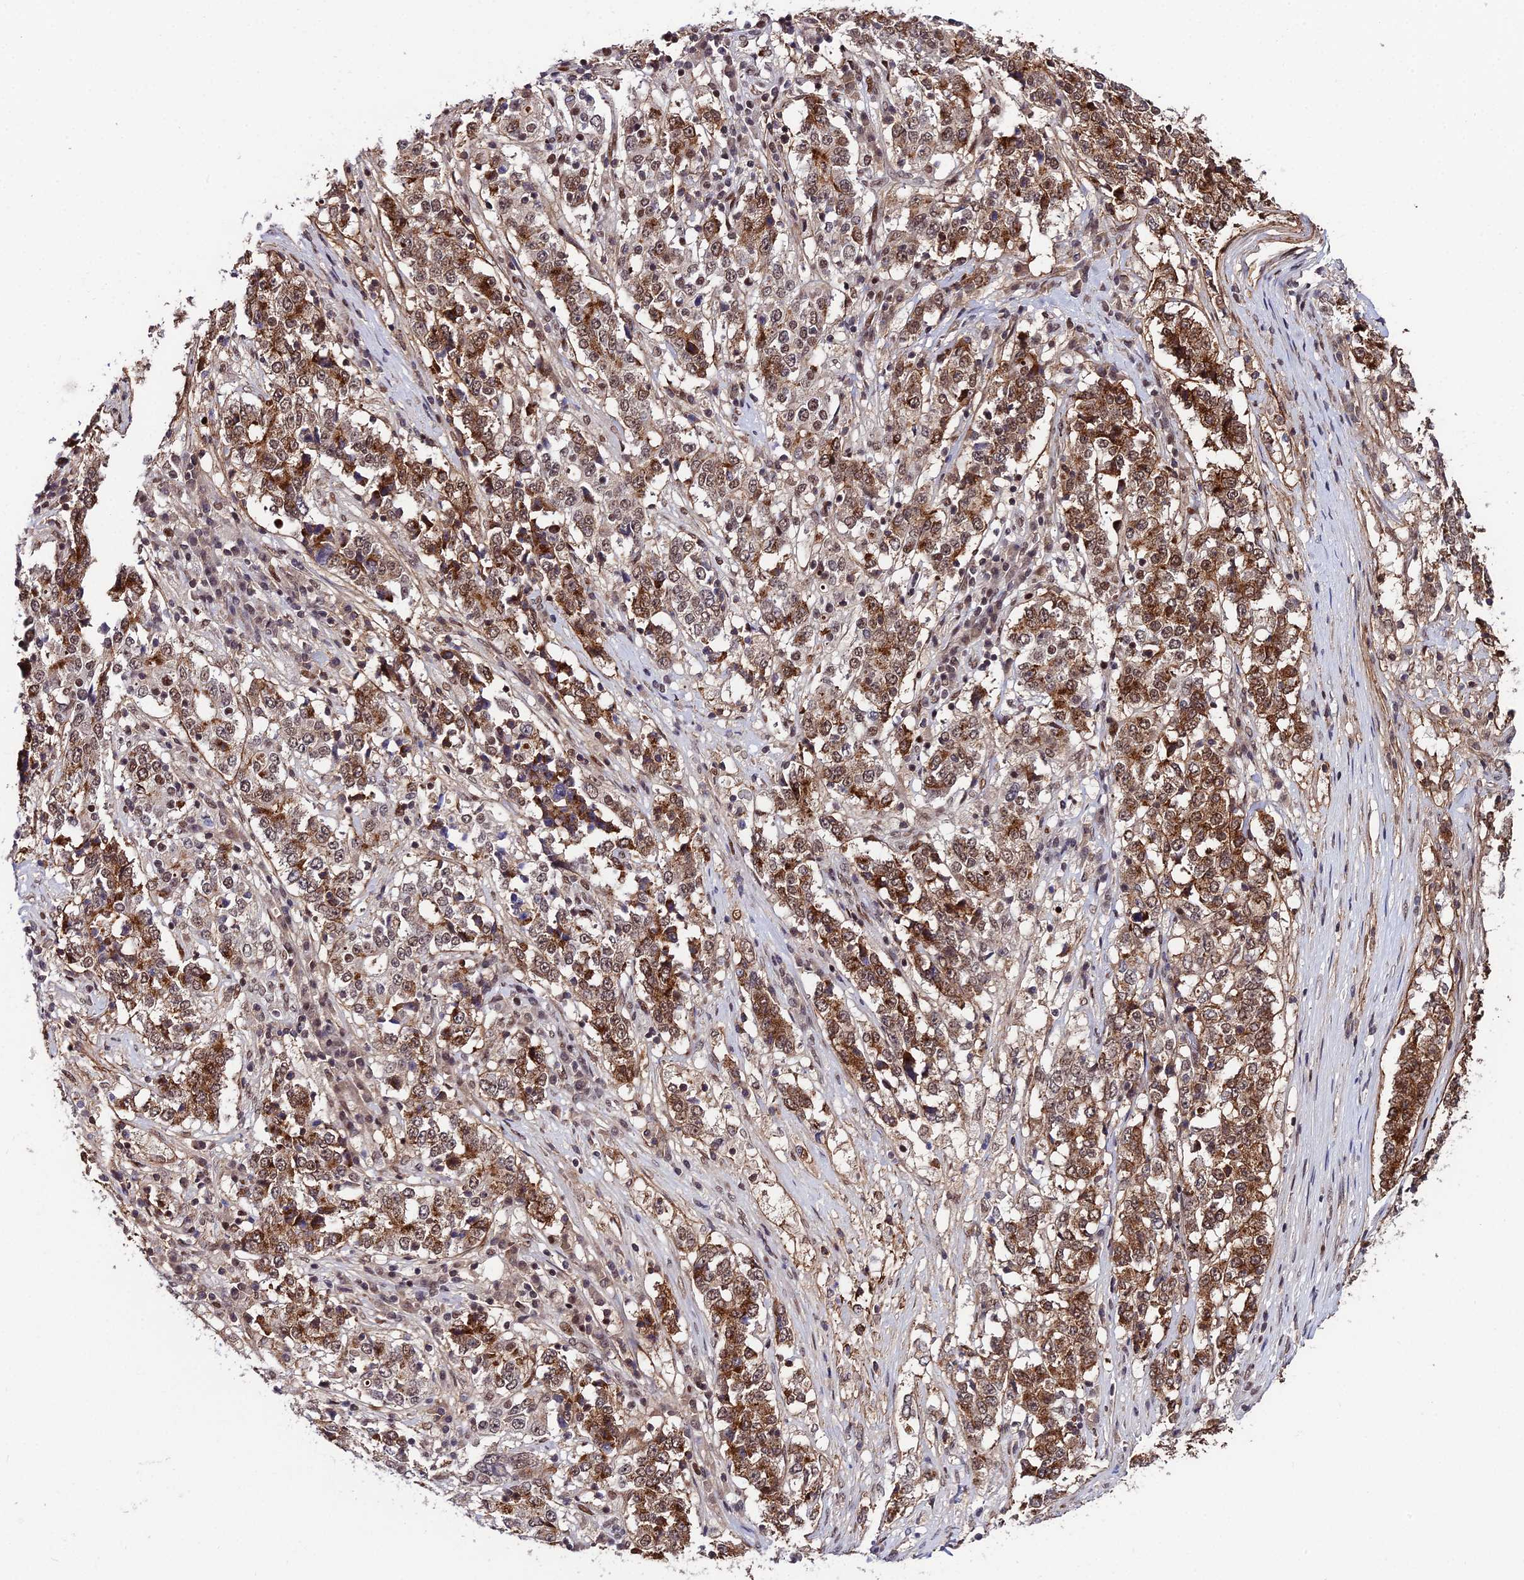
{"staining": {"intensity": "moderate", "quantity": ">75%", "location": "cytoplasmic/membranous,nuclear"}, "tissue": "stomach cancer", "cell_type": "Tumor cells", "image_type": "cancer", "snomed": [{"axis": "morphology", "description": "Adenocarcinoma, NOS"}, {"axis": "topography", "description": "Stomach"}], "caption": "Stomach cancer was stained to show a protein in brown. There is medium levels of moderate cytoplasmic/membranous and nuclear positivity in approximately >75% of tumor cells.", "gene": "SYT15", "patient": {"sex": "male", "age": 59}}